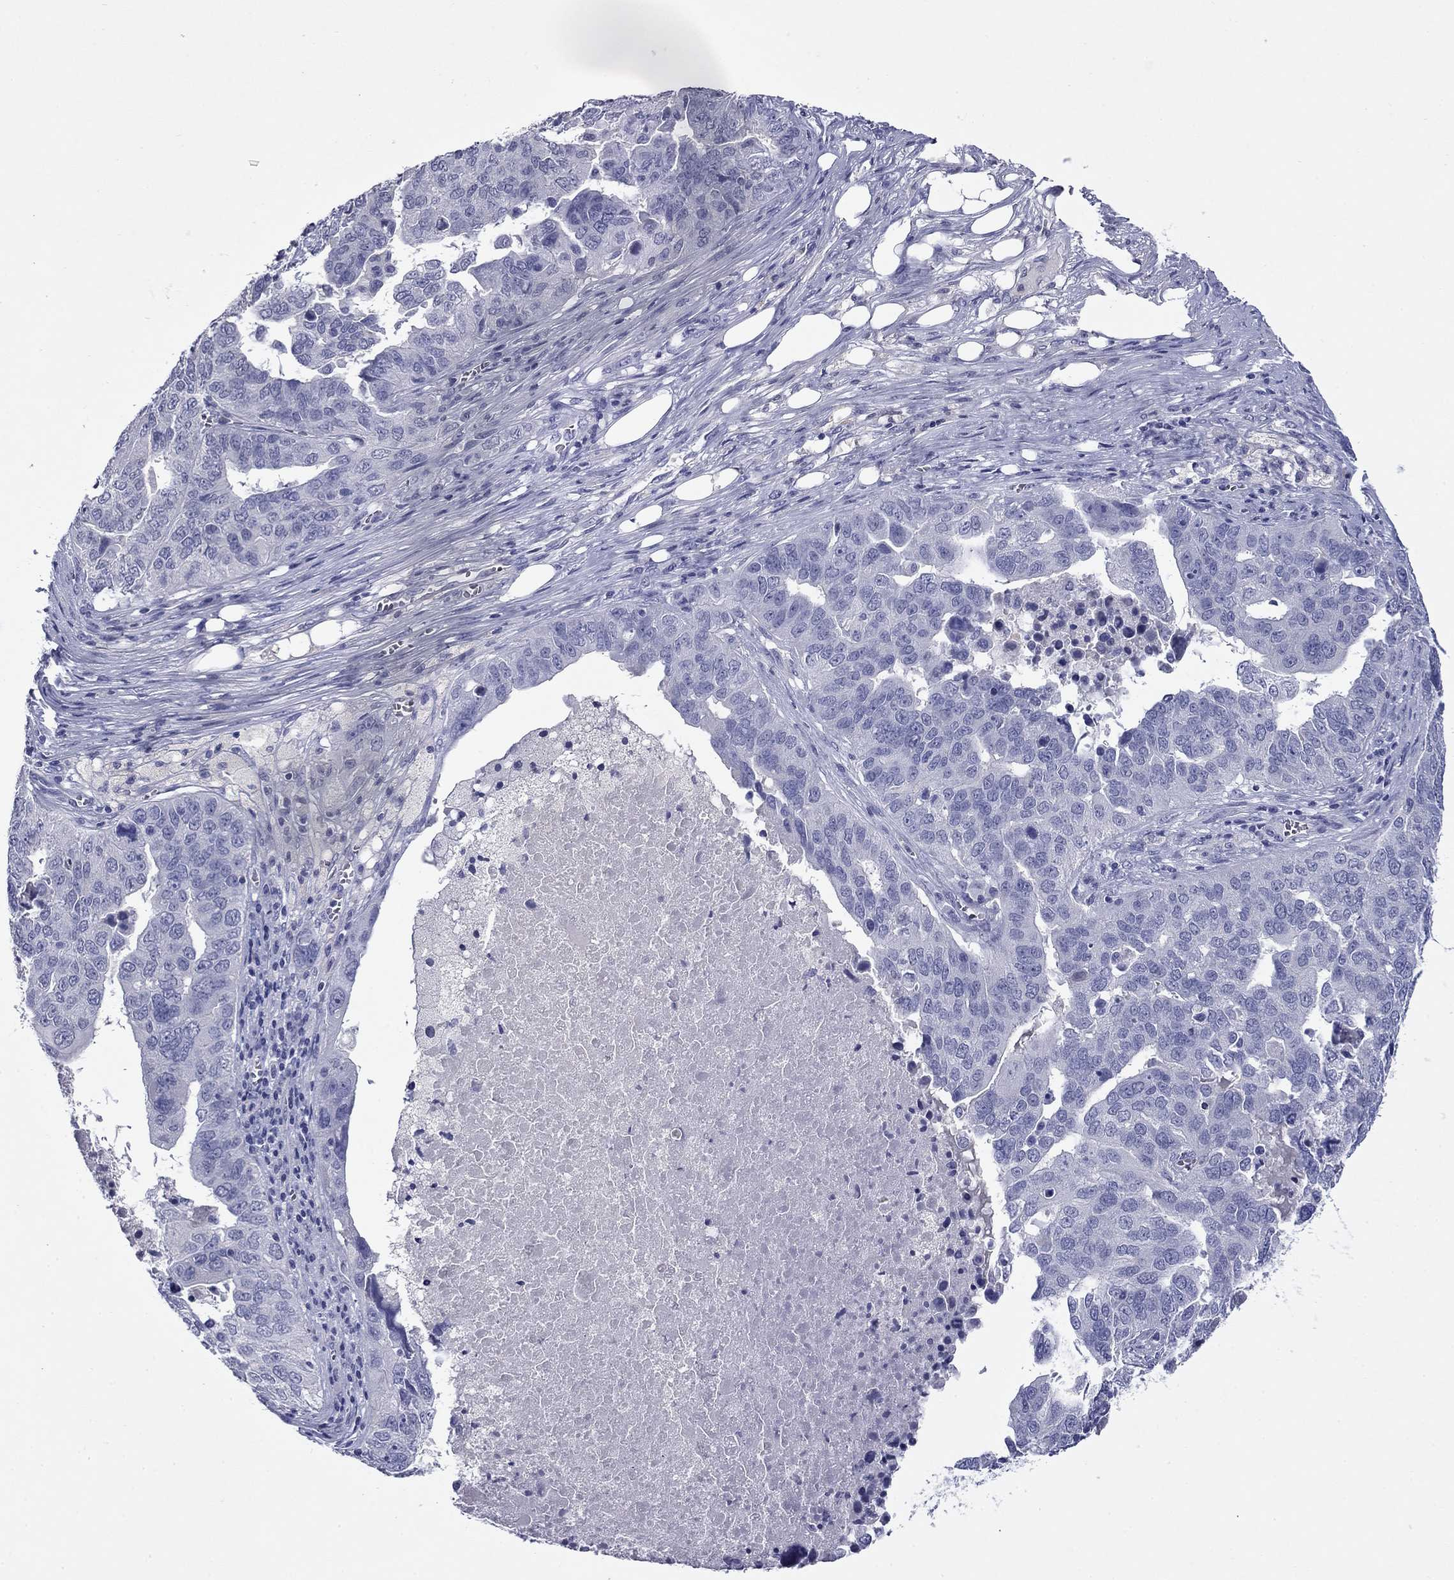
{"staining": {"intensity": "negative", "quantity": "none", "location": "none"}, "tissue": "ovarian cancer", "cell_type": "Tumor cells", "image_type": "cancer", "snomed": [{"axis": "morphology", "description": "Carcinoma, endometroid"}, {"axis": "topography", "description": "Soft tissue"}, {"axis": "topography", "description": "Ovary"}], "caption": "IHC histopathology image of neoplastic tissue: human ovarian cancer stained with DAB reveals no significant protein positivity in tumor cells.", "gene": "CFAP119", "patient": {"sex": "female", "age": 52}}